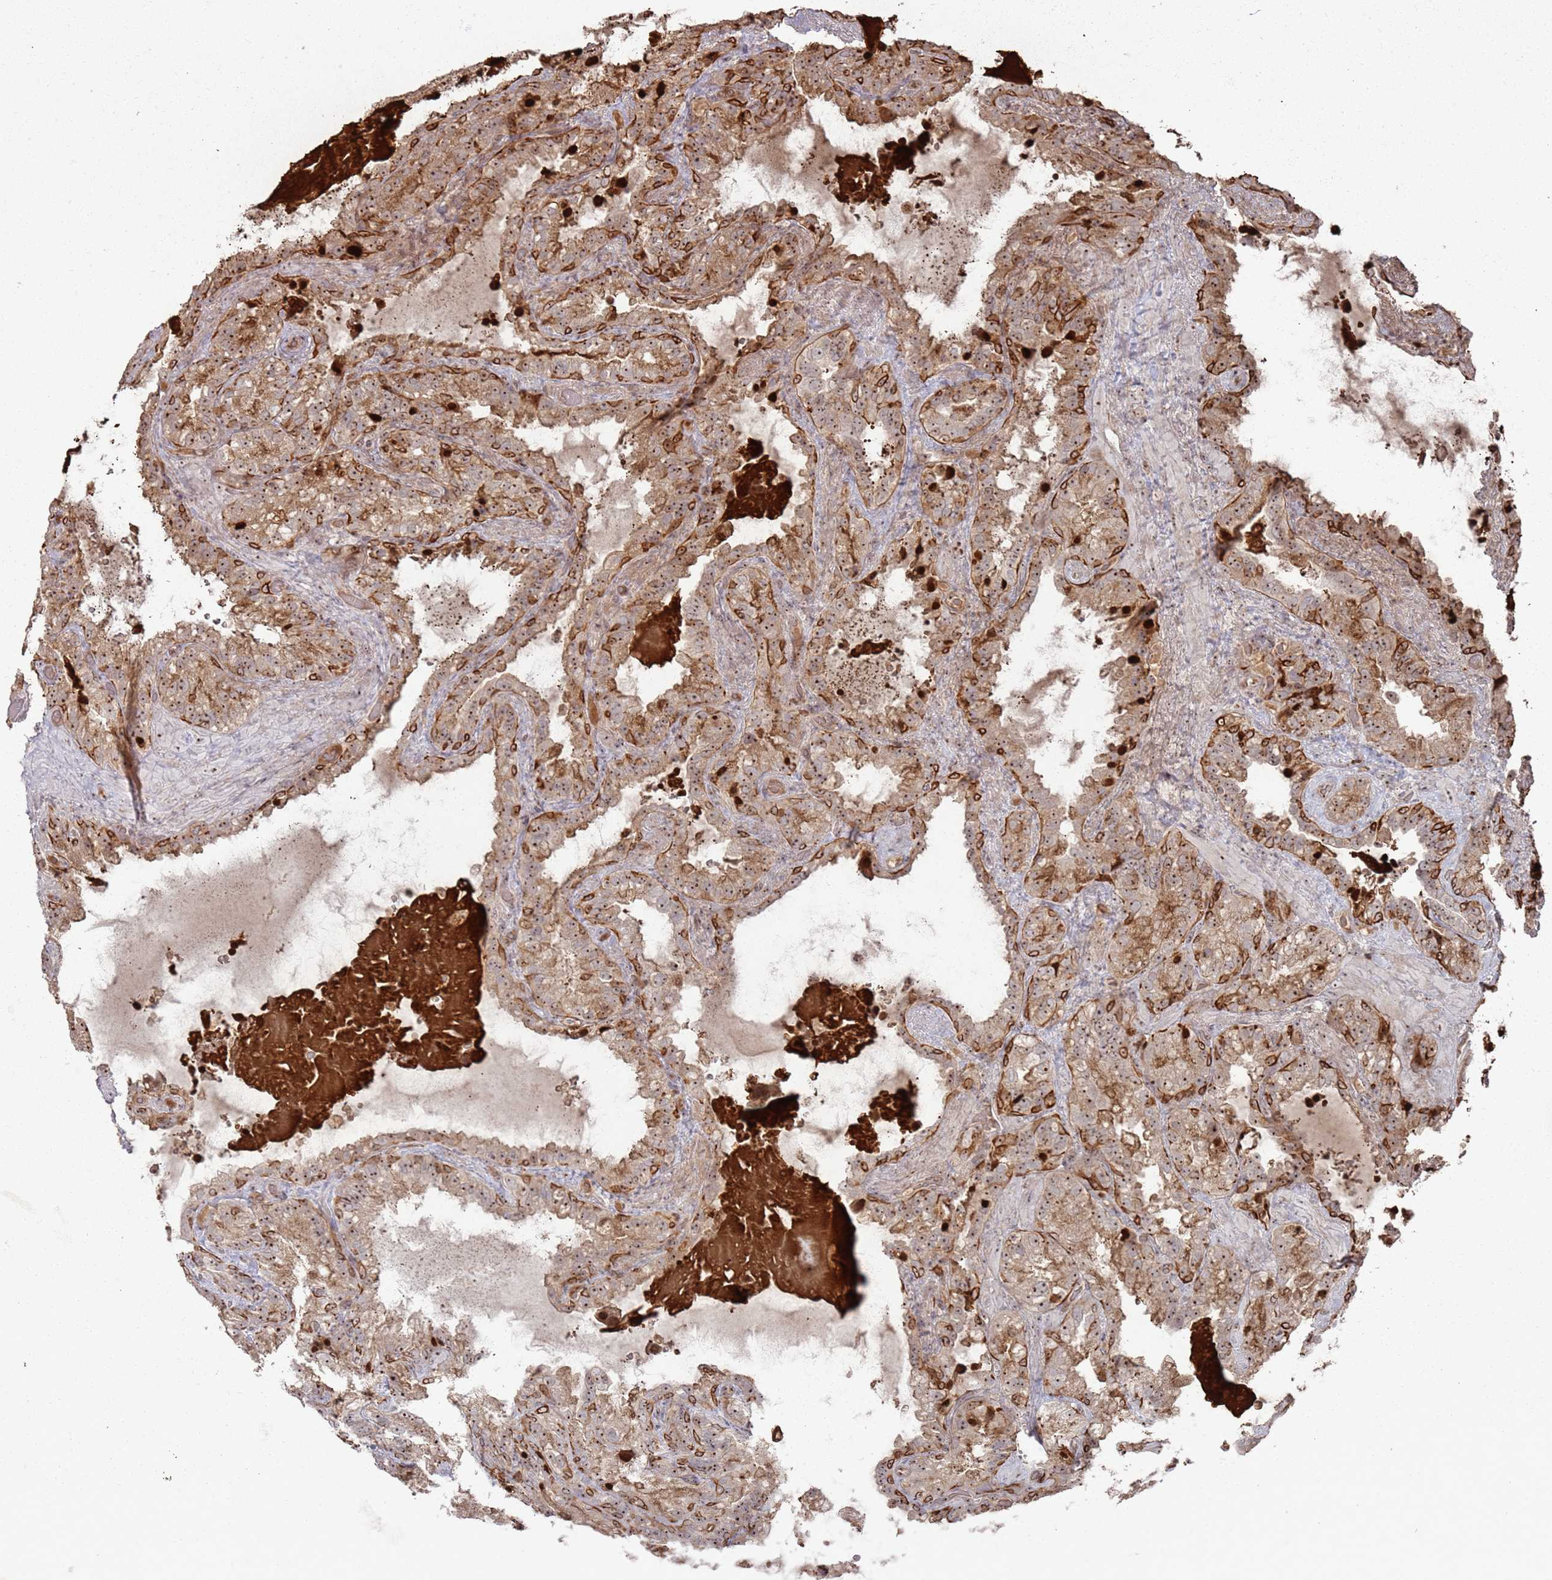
{"staining": {"intensity": "strong", "quantity": ">75%", "location": "cytoplasmic/membranous,nuclear"}, "tissue": "seminal vesicle", "cell_type": "Glandular cells", "image_type": "normal", "snomed": [{"axis": "morphology", "description": "Normal tissue, NOS"}, {"axis": "topography", "description": "Prostate"}, {"axis": "topography", "description": "Seminal veicle"}], "caption": "Protein expression analysis of normal human seminal vesicle reveals strong cytoplasmic/membranous,nuclear expression in about >75% of glandular cells.", "gene": "UTP11", "patient": {"sex": "male", "age": 68}}